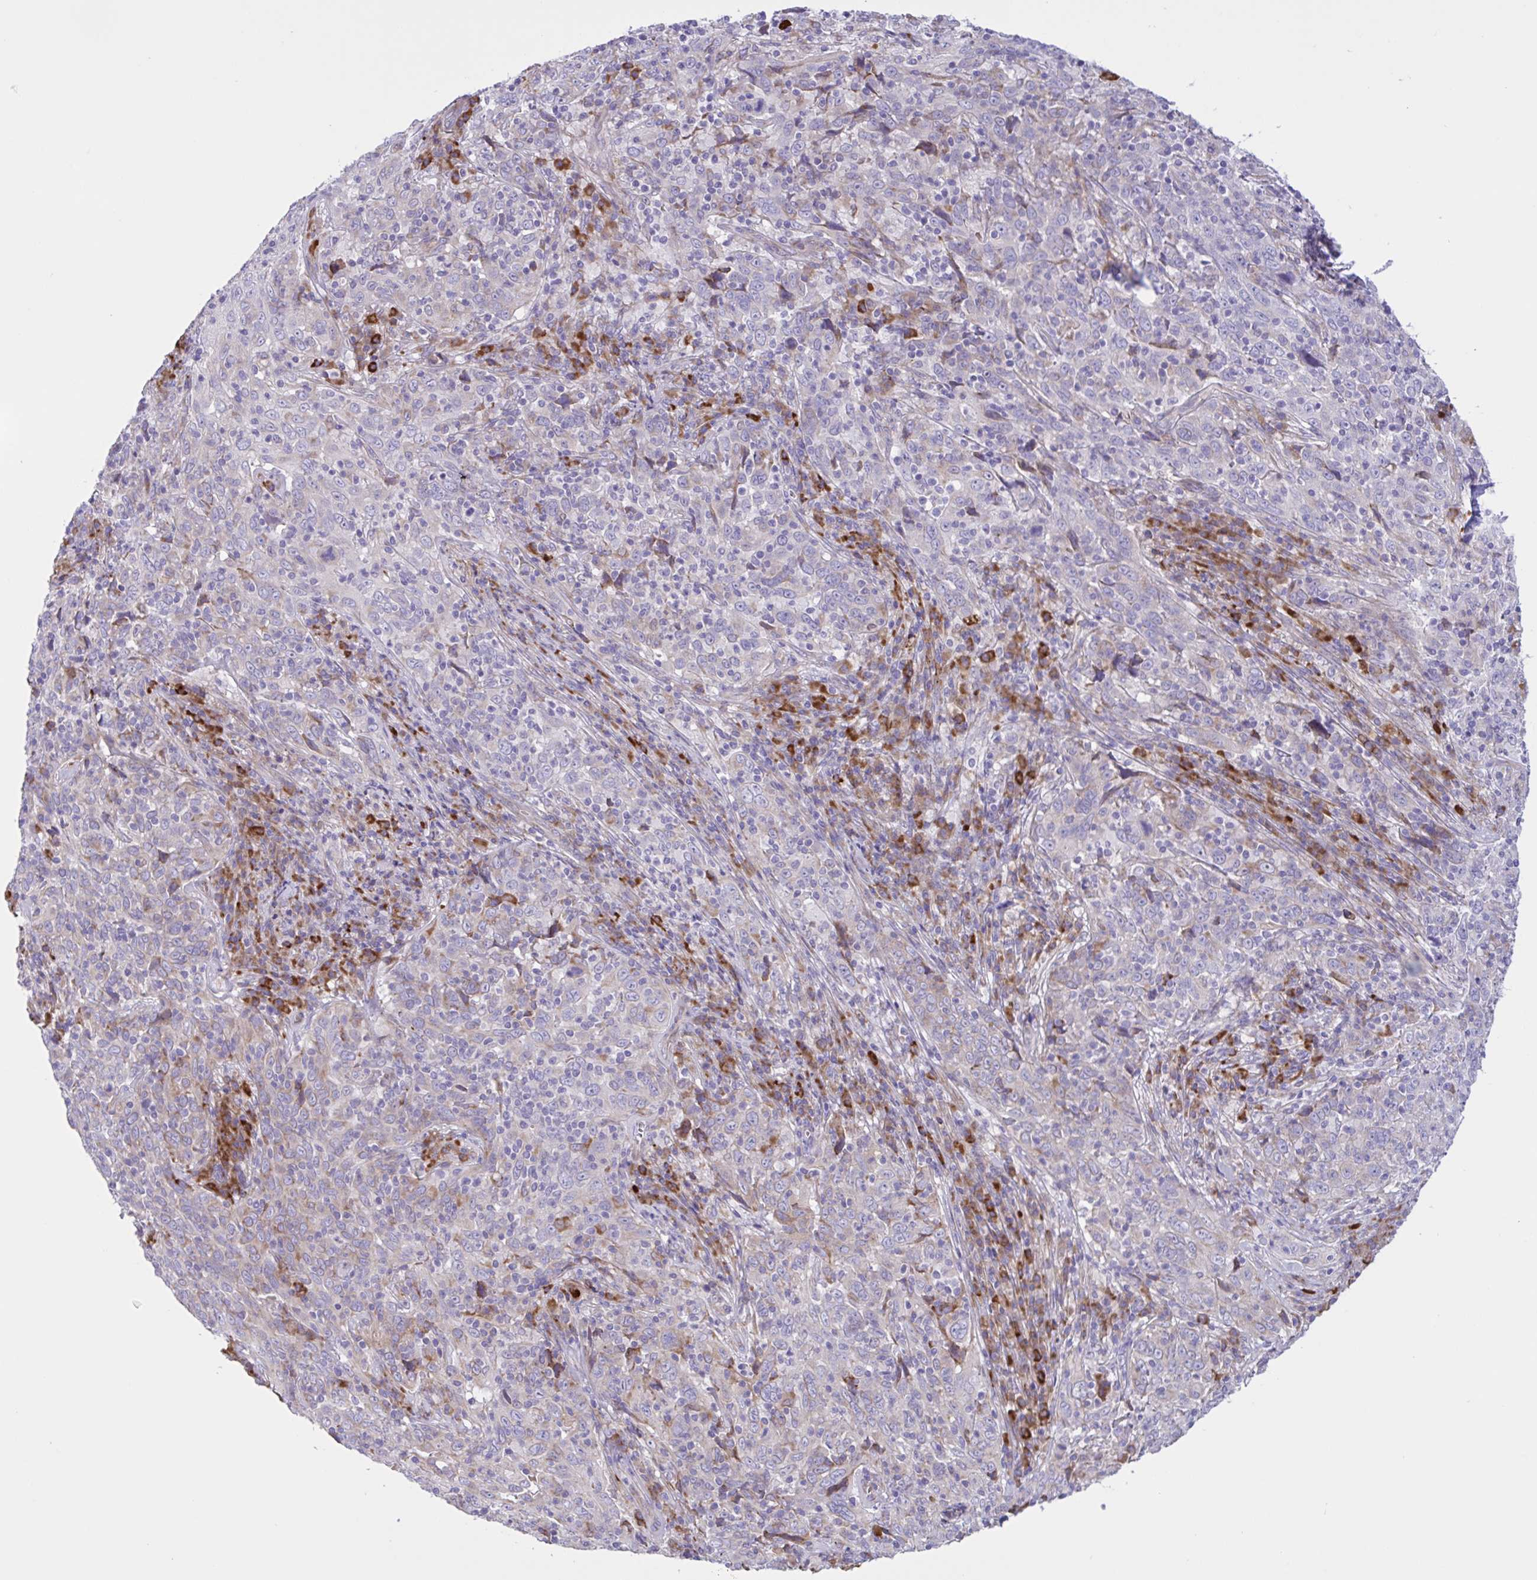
{"staining": {"intensity": "negative", "quantity": "none", "location": "none"}, "tissue": "cervical cancer", "cell_type": "Tumor cells", "image_type": "cancer", "snomed": [{"axis": "morphology", "description": "Squamous cell carcinoma, NOS"}, {"axis": "topography", "description": "Cervix"}], "caption": "The image exhibits no significant positivity in tumor cells of cervical squamous cell carcinoma.", "gene": "DSC3", "patient": {"sex": "female", "age": 46}}